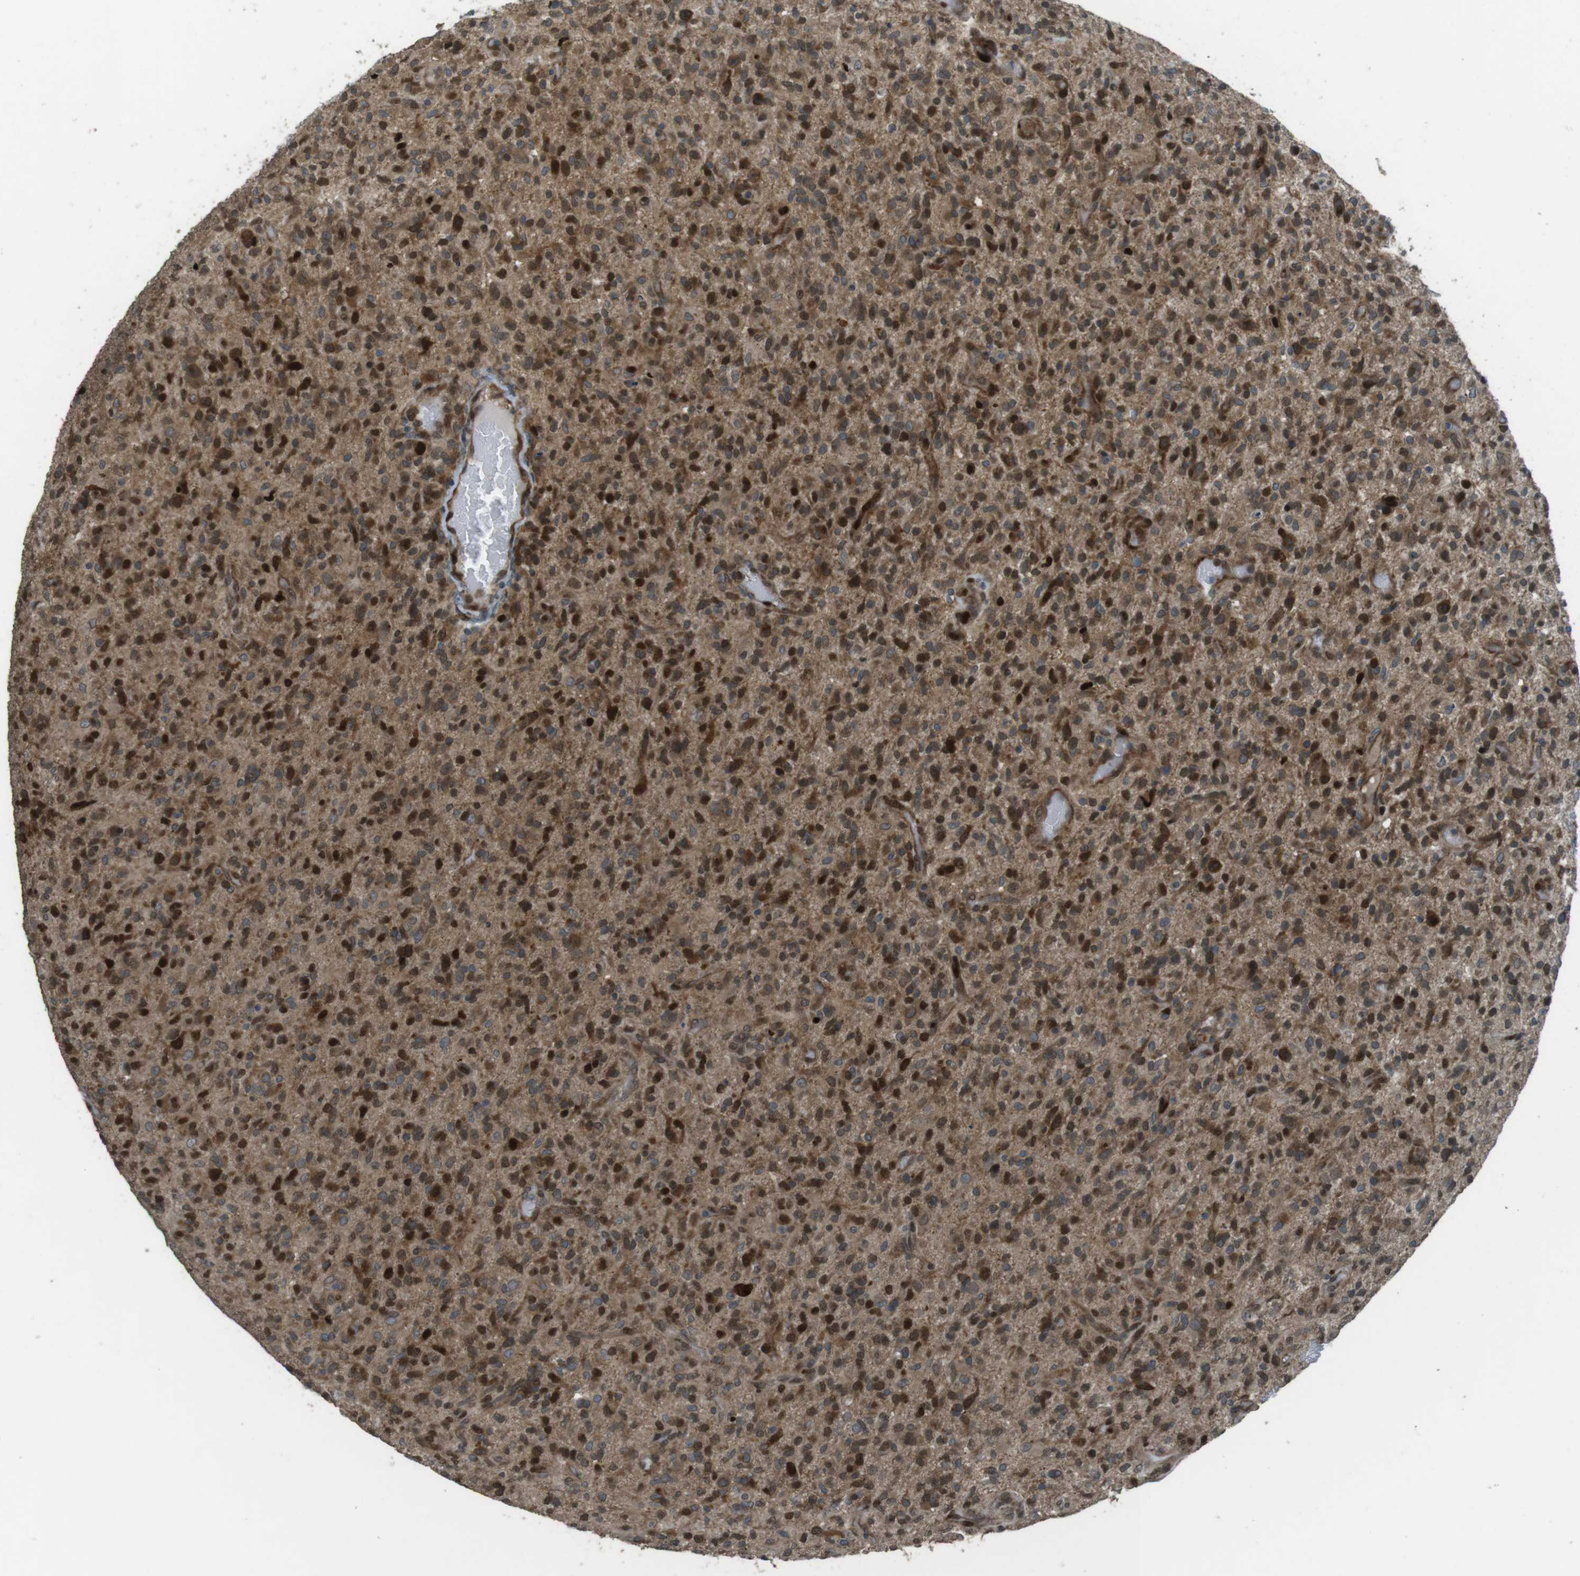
{"staining": {"intensity": "strong", "quantity": ">75%", "location": "cytoplasmic/membranous,nuclear"}, "tissue": "glioma", "cell_type": "Tumor cells", "image_type": "cancer", "snomed": [{"axis": "morphology", "description": "Glioma, malignant, High grade"}, {"axis": "topography", "description": "Brain"}], "caption": "Glioma was stained to show a protein in brown. There is high levels of strong cytoplasmic/membranous and nuclear expression in about >75% of tumor cells. (brown staining indicates protein expression, while blue staining denotes nuclei).", "gene": "ZNF330", "patient": {"sex": "male", "age": 71}}